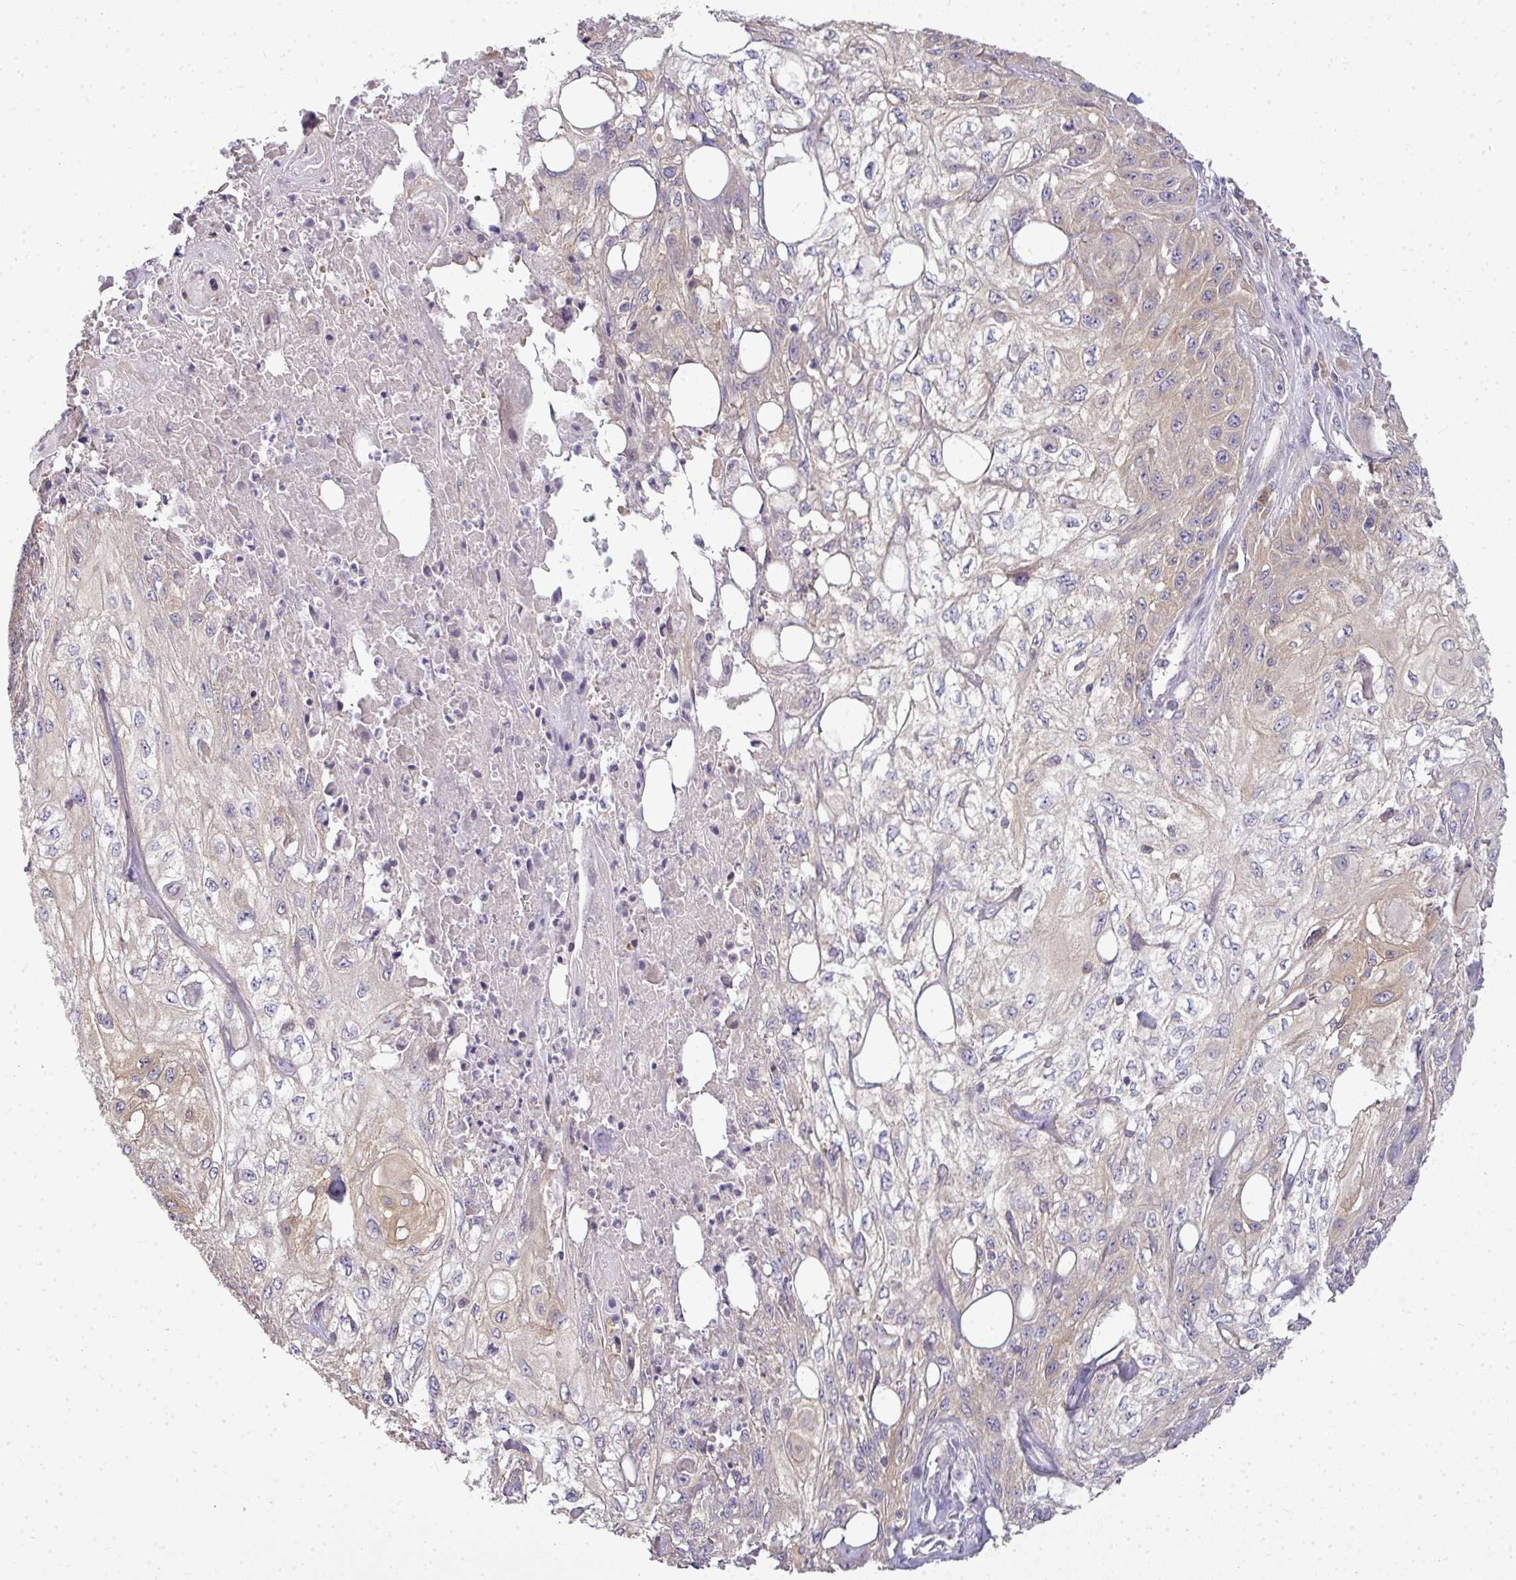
{"staining": {"intensity": "weak", "quantity": "25%-75%", "location": "cytoplasmic/membranous"}, "tissue": "skin cancer", "cell_type": "Tumor cells", "image_type": "cancer", "snomed": [{"axis": "morphology", "description": "Squamous cell carcinoma, NOS"}, {"axis": "morphology", "description": "Squamous cell carcinoma, metastatic, NOS"}, {"axis": "topography", "description": "Skin"}, {"axis": "topography", "description": "Lymph node"}], "caption": "Weak cytoplasmic/membranous expression for a protein is seen in approximately 25%-75% of tumor cells of skin cancer using immunohistochemistry (IHC).", "gene": "STAT5A", "patient": {"sex": "male", "age": 75}}